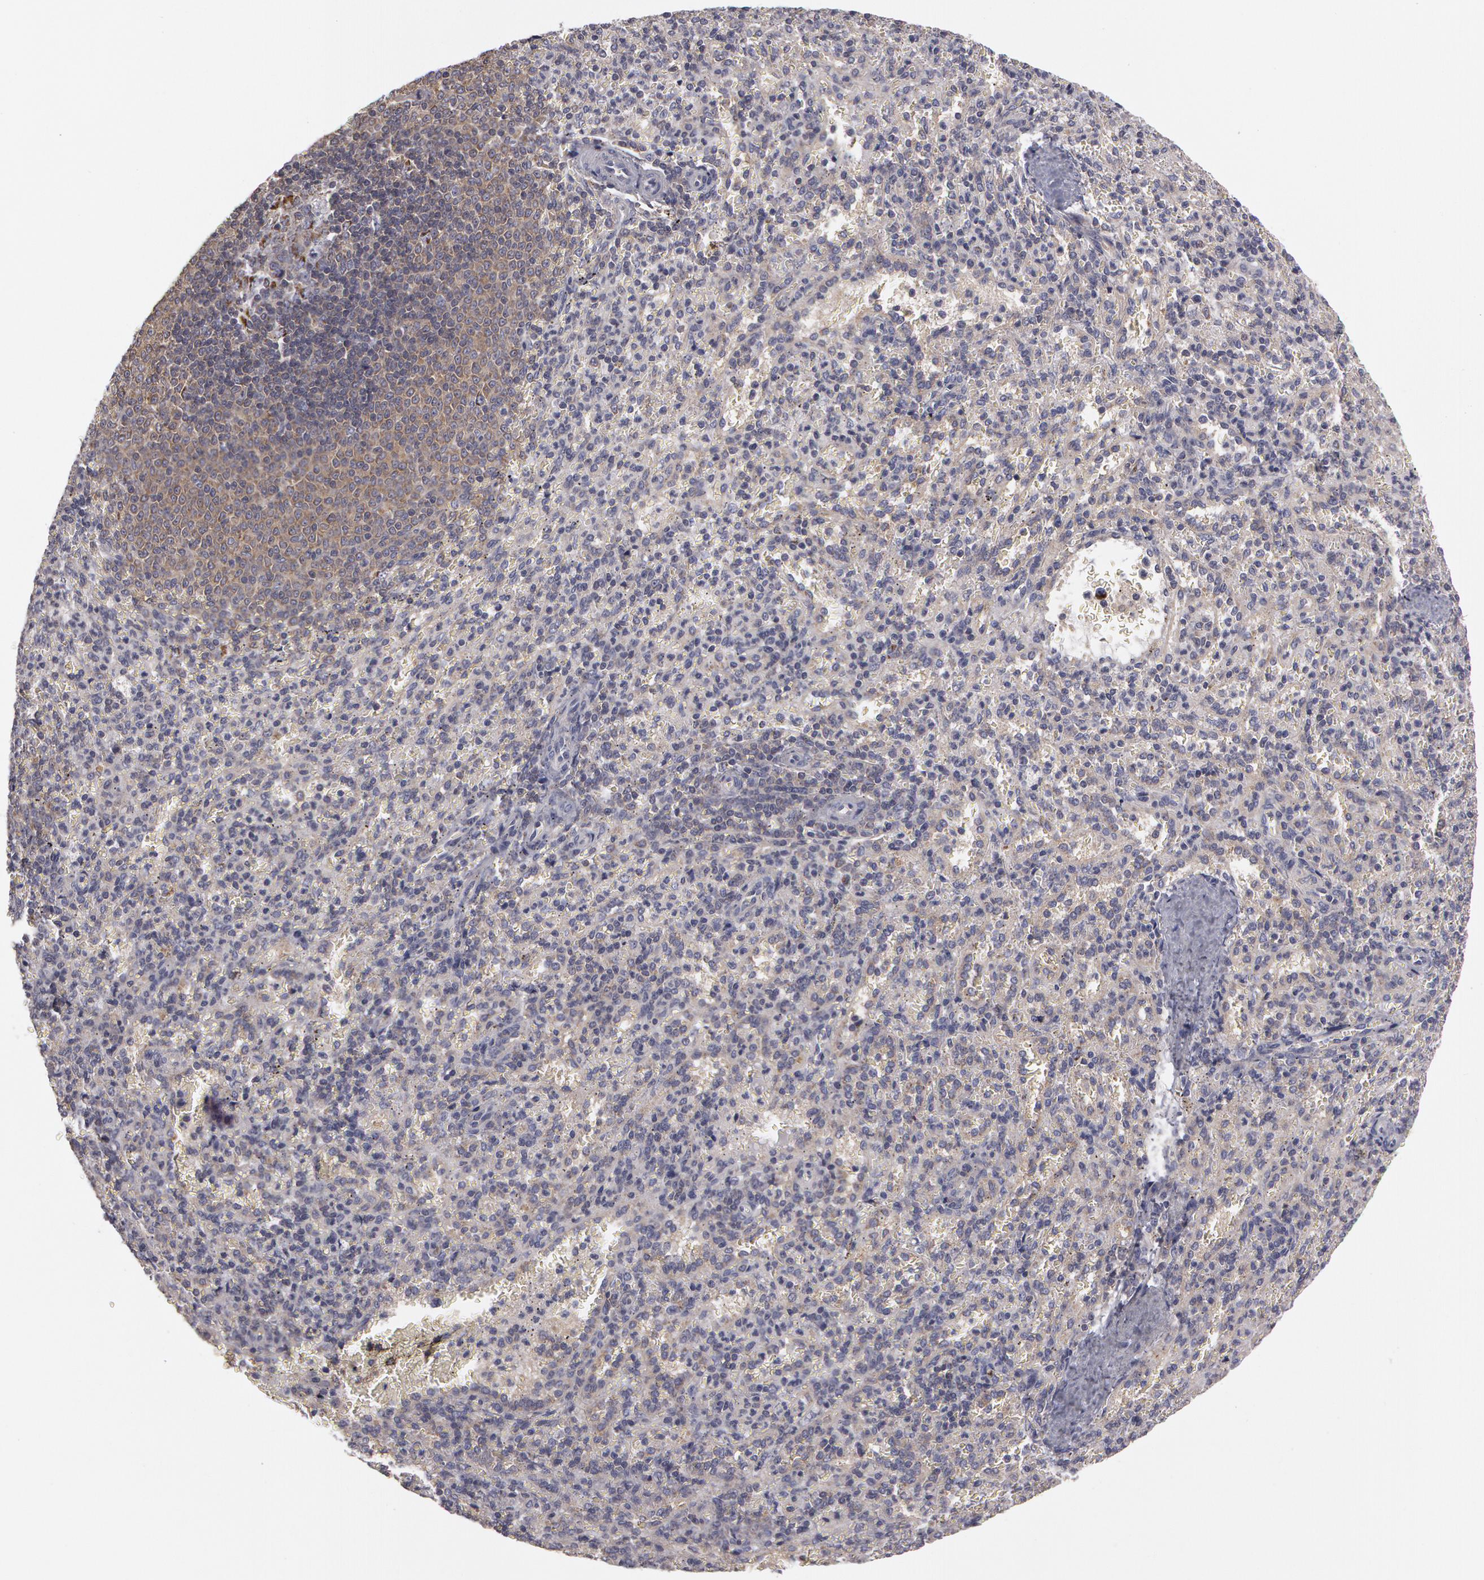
{"staining": {"intensity": "weak", "quantity": "<25%", "location": "cytoplasmic/membranous"}, "tissue": "spleen", "cell_type": "Cells in red pulp", "image_type": "normal", "snomed": [{"axis": "morphology", "description": "Normal tissue, NOS"}, {"axis": "topography", "description": "Spleen"}], "caption": "Immunohistochemical staining of unremarkable spleen reveals no significant expression in cells in red pulp. Nuclei are stained in blue.", "gene": "NEK9", "patient": {"sex": "female", "age": 21}}